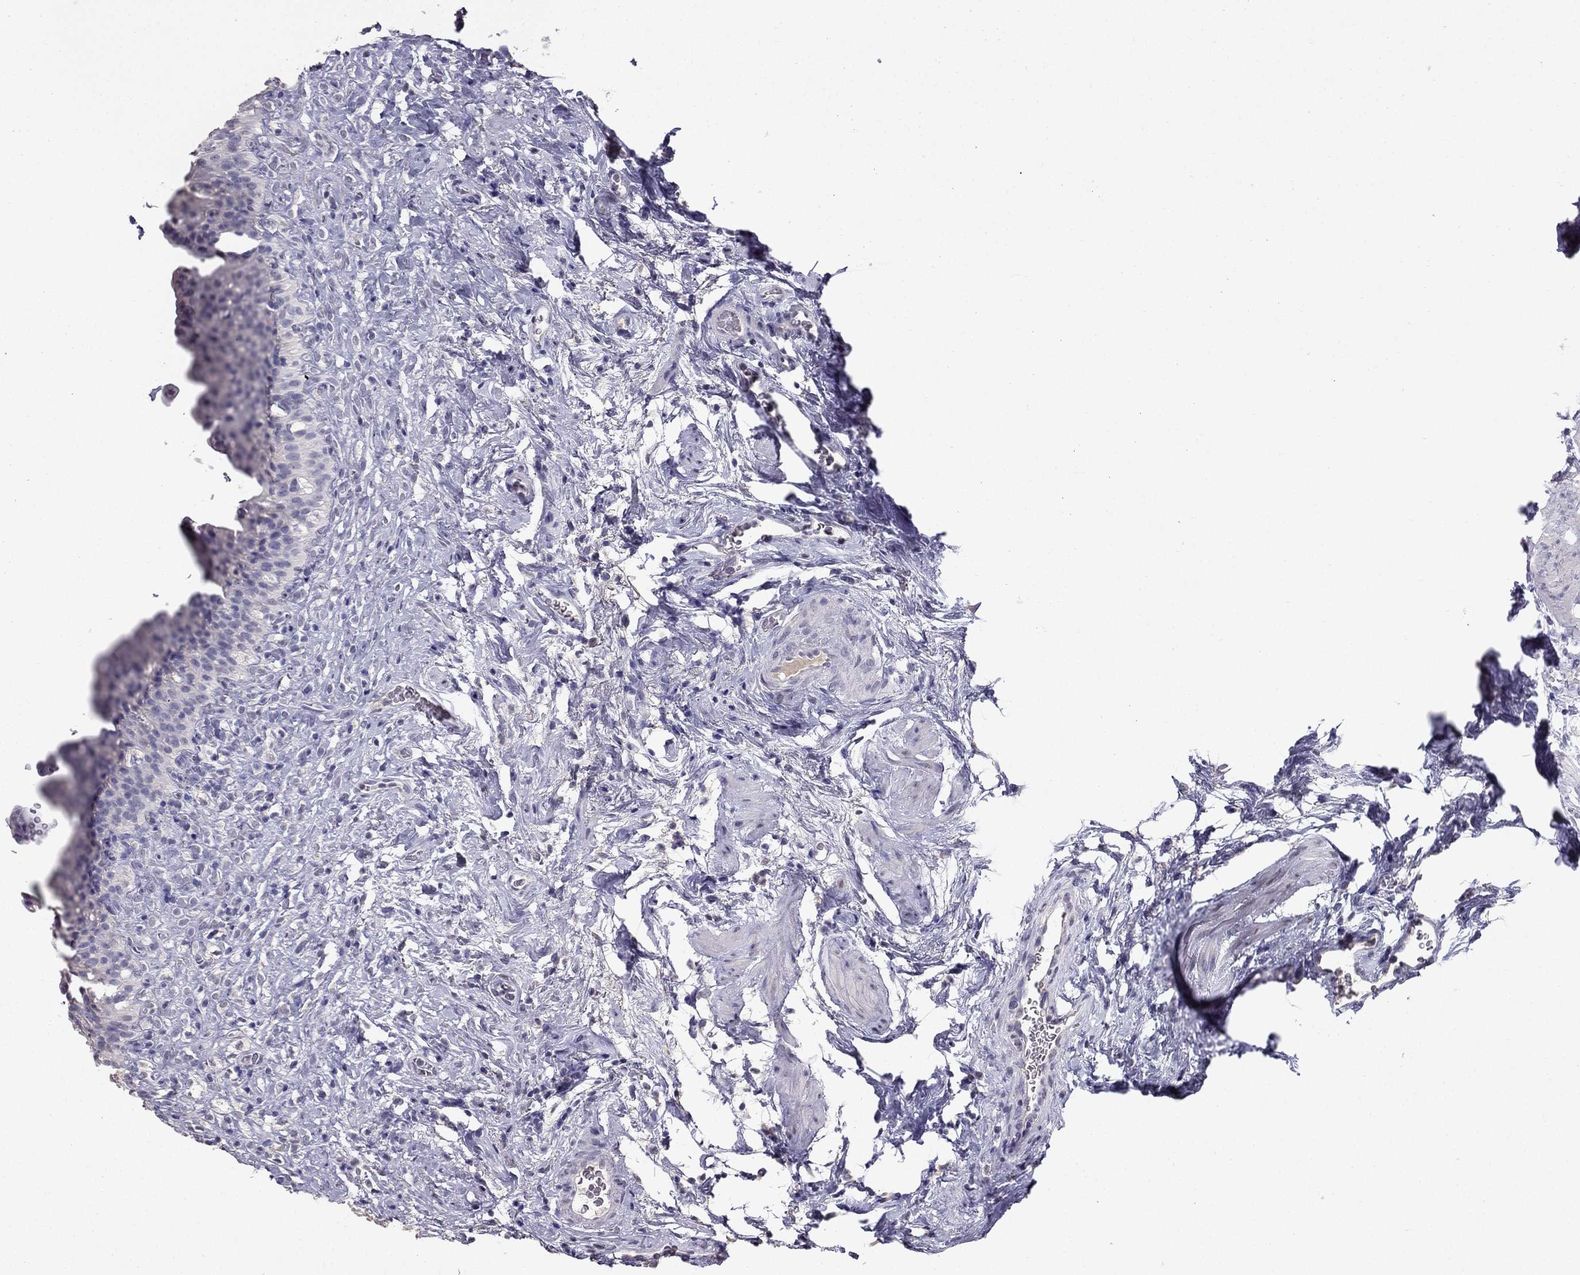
{"staining": {"intensity": "negative", "quantity": "none", "location": "none"}, "tissue": "urinary bladder", "cell_type": "Urothelial cells", "image_type": "normal", "snomed": [{"axis": "morphology", "description": "Normal tissue, NOS"}, {"axis": "topography", "description": "Urinary bladder"}], "caption": "Urothelial cells show no significant staining in unremarkable urinary bladder.", "gene": "ARHGAP11A", "patient": {"sex": "male", "age": 76}}